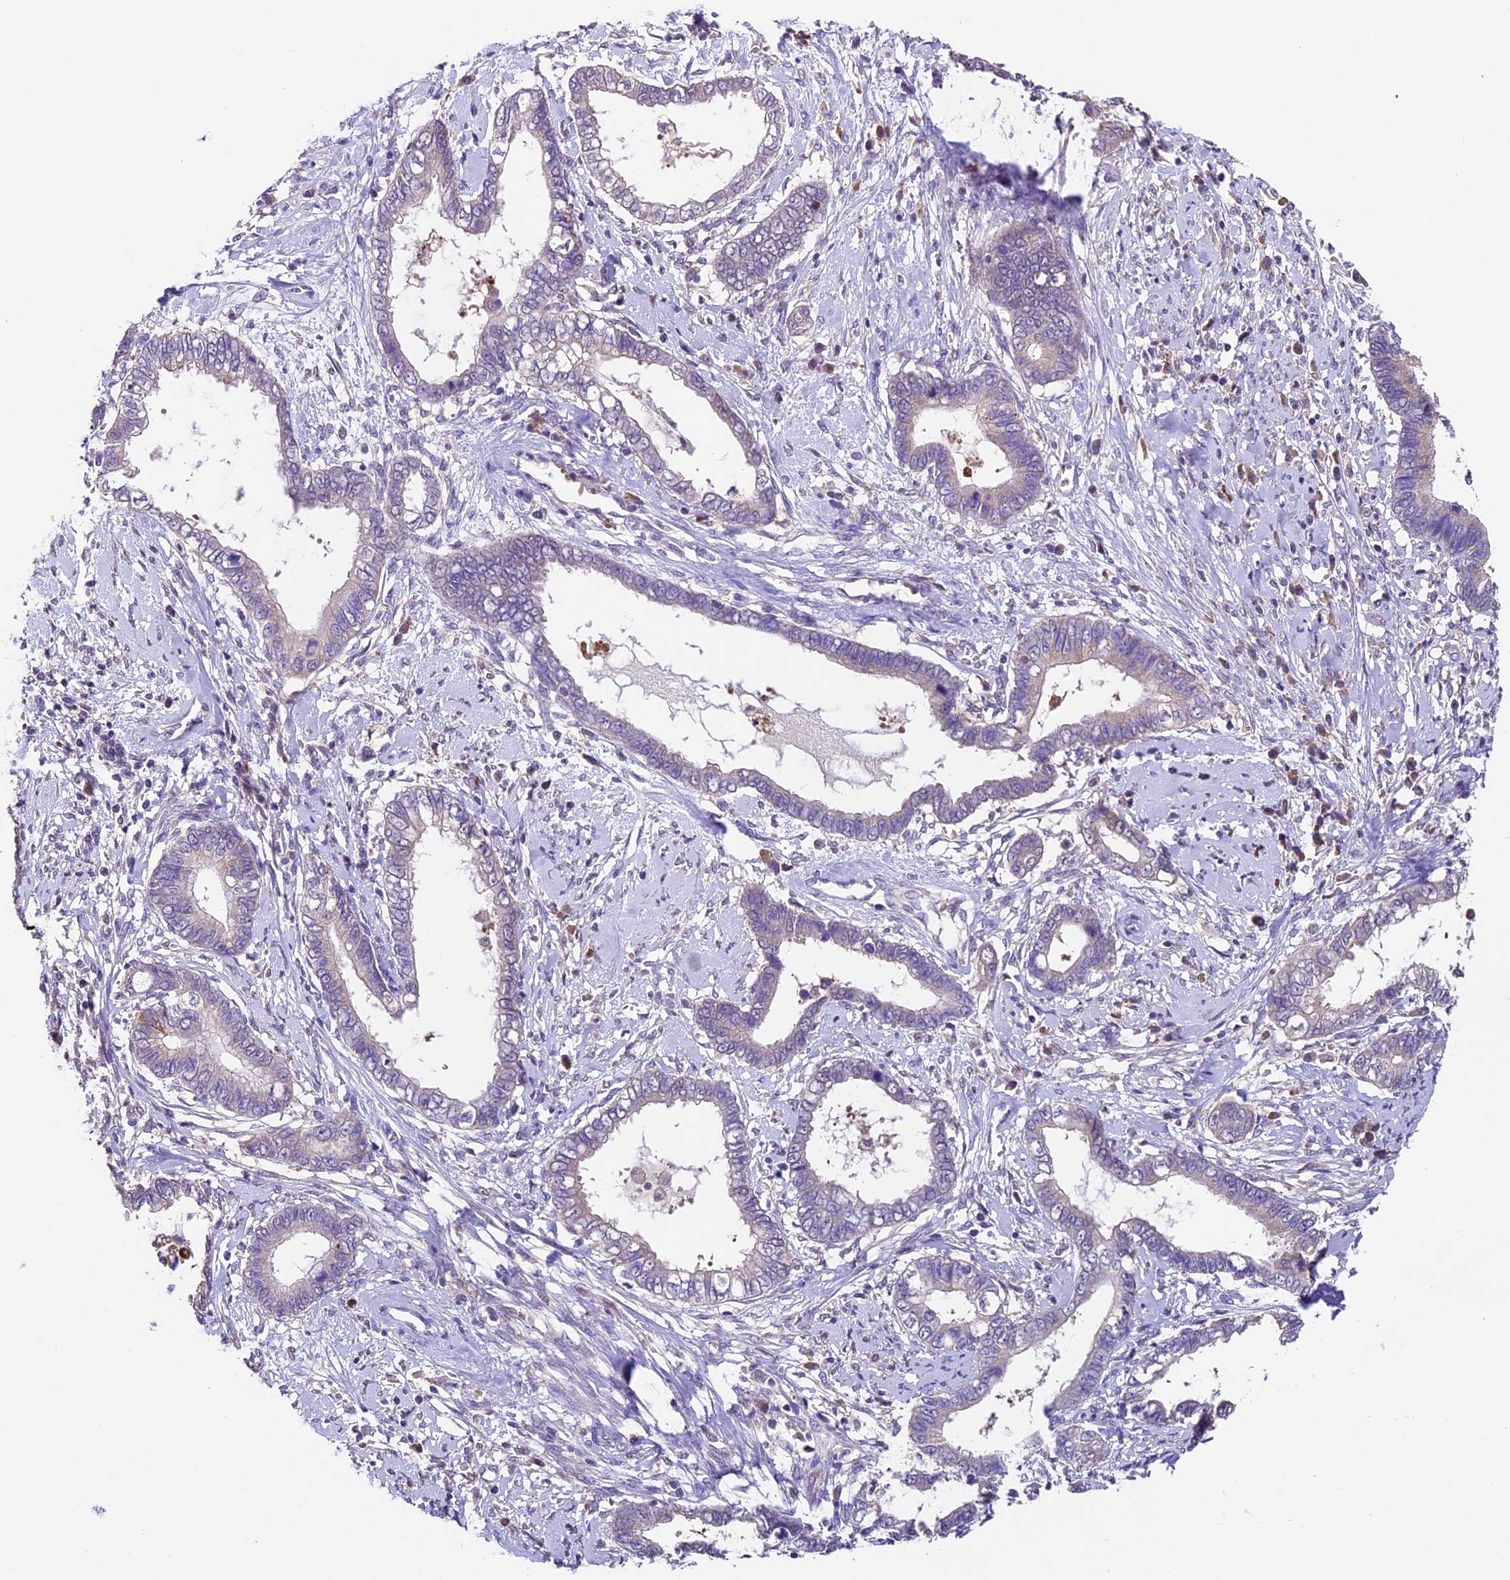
{"staining": {"intensity": "negative", "quantity": "none", "location": "none"}, "tissue": "cervical cancer", "cell_type": "Tumor cells", "image_type": "cancer", "snomed": [{"axis": "morphology", "description": "Adenocarcinoma, NOS"}, {"axis": "topography", "description": "Cervix"}], "caption": "Tumor cells are negative for brown protein staining in cervical adenocarcinoma.", "gene": "SBNO2", "patient": {"sex": "female", "age": 44}}